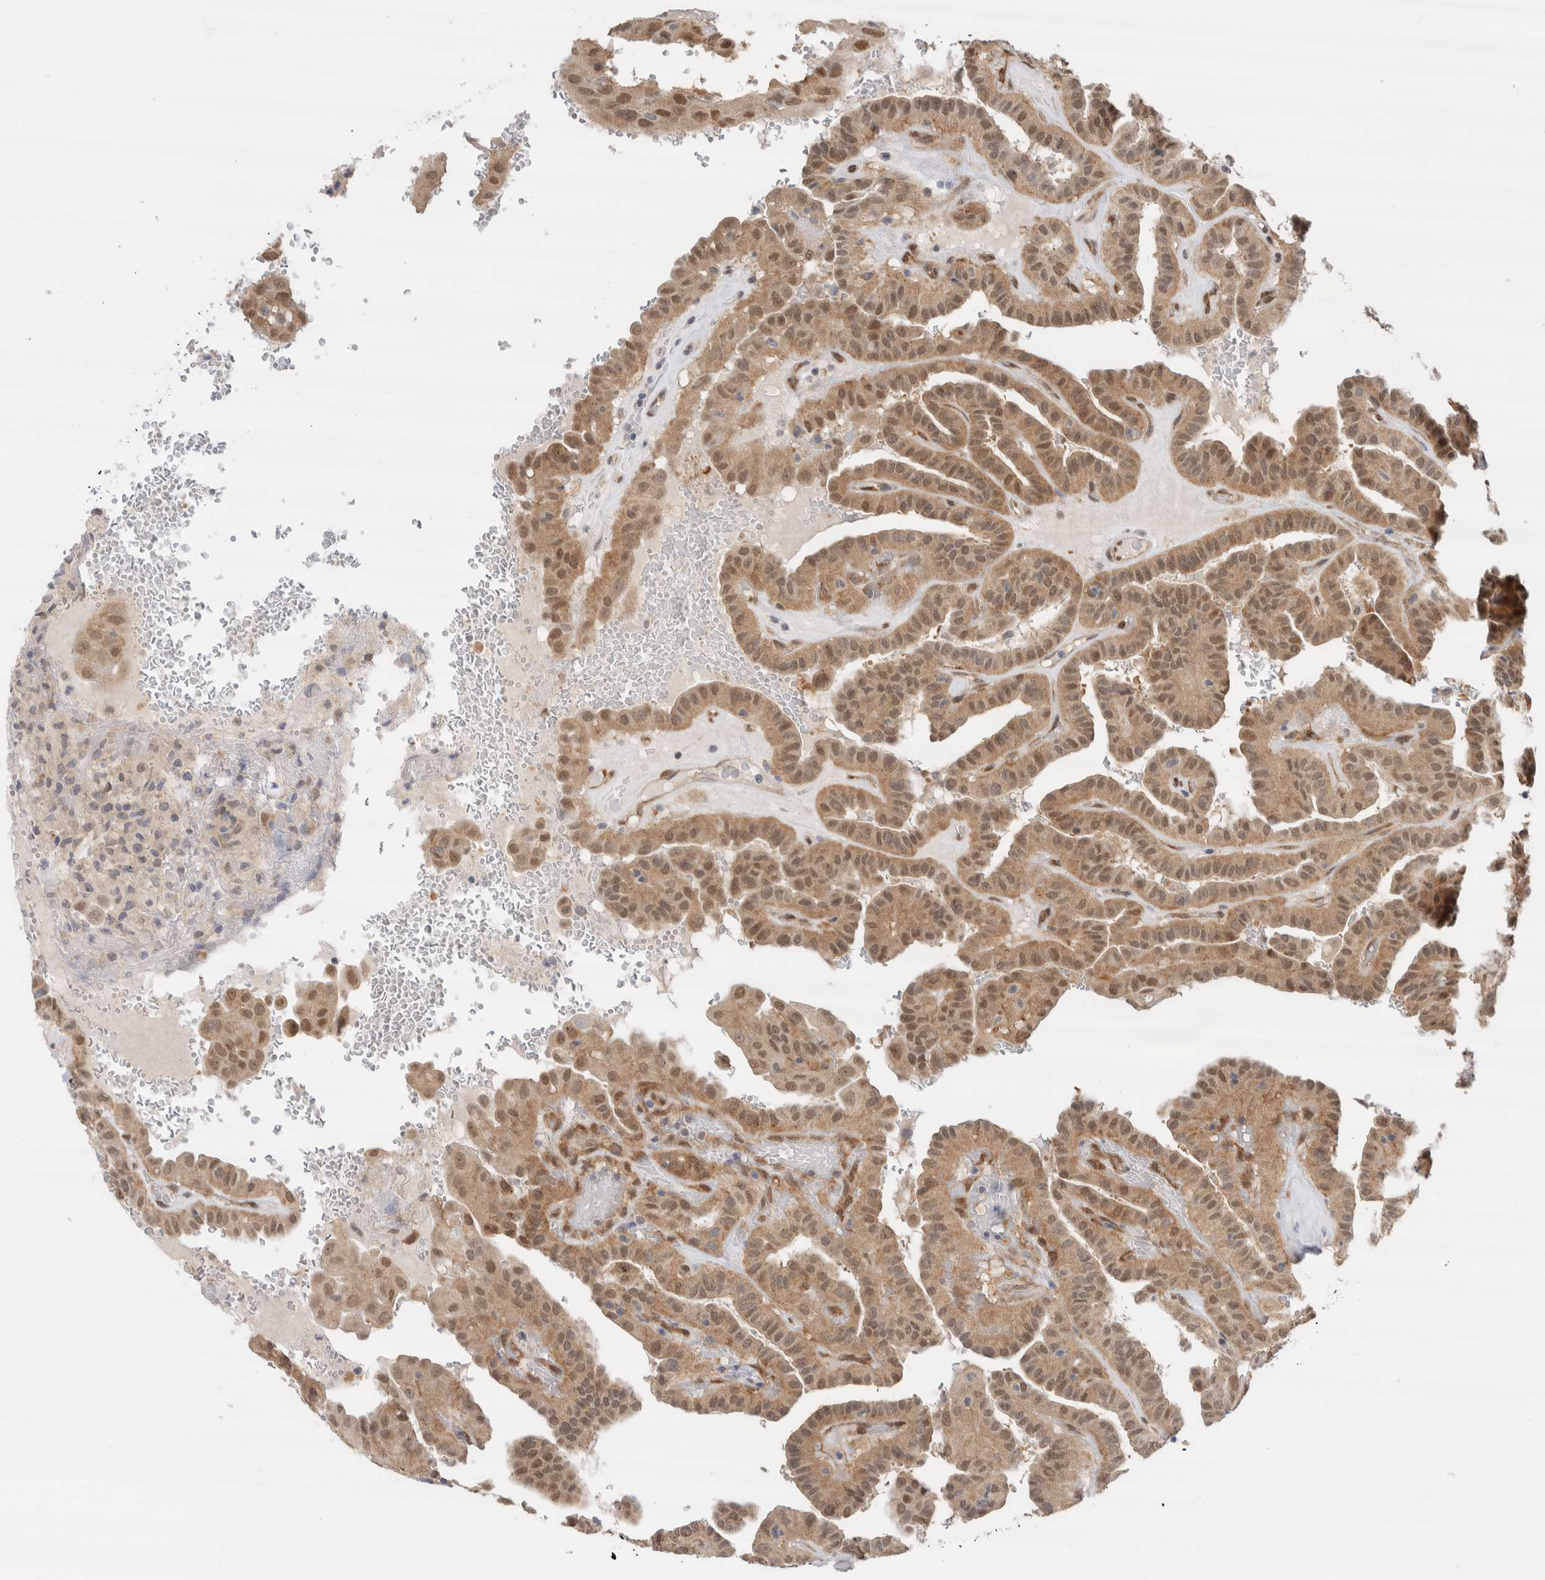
{"staining": {"intensity": "moderate", "quantity": ">75%", "location": "cytoplasmic/membranous,nuclear"}, "tissue": "thyroid cancer", "cell_type": "Tumor cells", "image_type": "cancer", "snomed": [{"axis": "morphology", "description": "Papillary adenocarcinoma, NOS"}, {"axis": "topography", "description": "Thyroid gland"}], "caption": "The photomicrograph demonstrates immunohistochemical staining of papillary adenocarcinoma (thyroid). There is moderate cytoplasmic/membranous and nuclear staining is seen in about >75% of tumor cells.", "gene": "EIF4G3", "patient": {"sex": "male", "age": 77}}